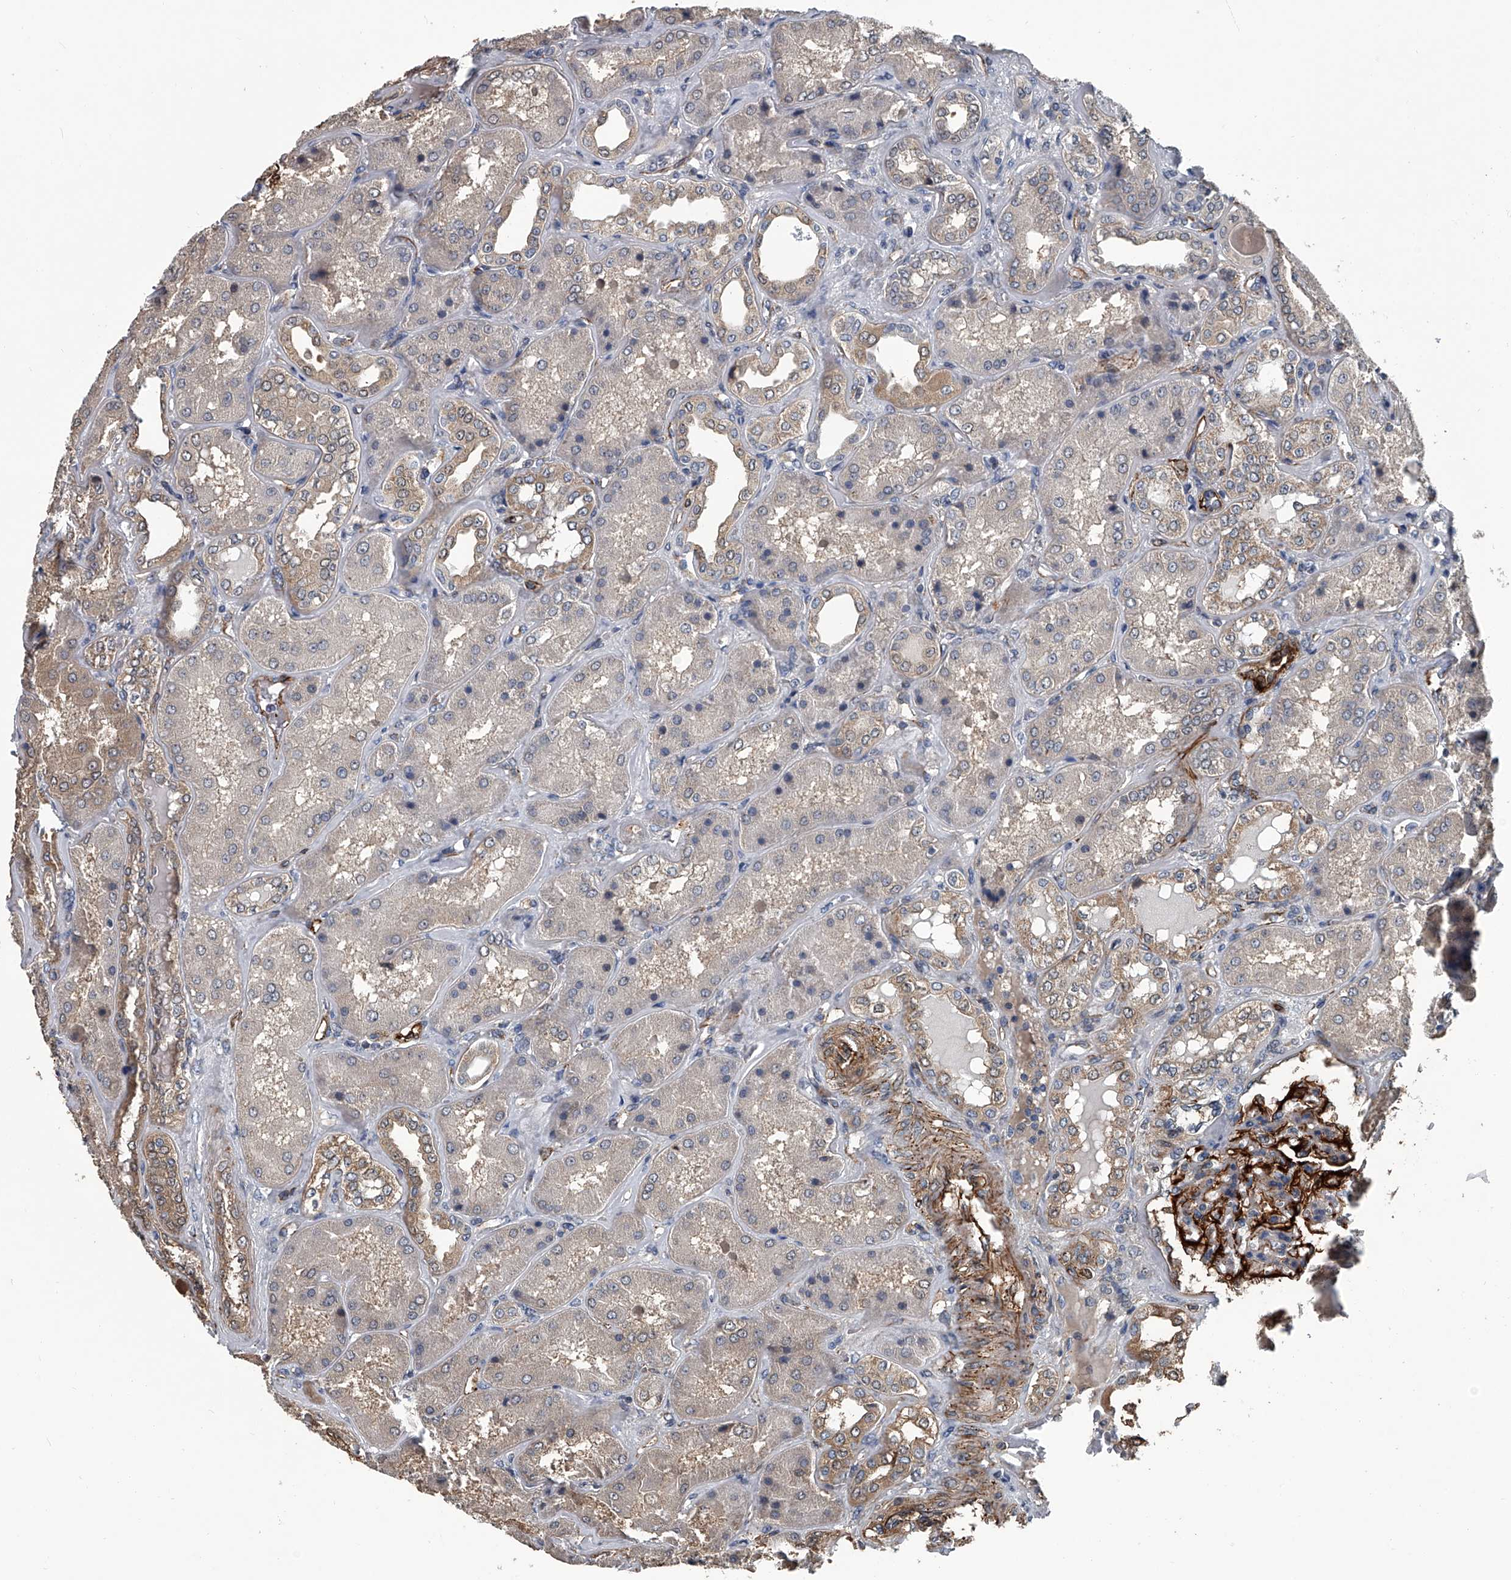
{"staining": {"intensity": "strong", "quantity": "25%-75%", "location": "cytoplasmic/membranous"}, "tissue": "kidney", "cell_type": "Cells in glomeruli", "image_type": "normal", "snomed": [{"axis": "morphology", "description": "Normal tissue, NOS"}, {"axis": "topography", "description": "Kidney"}], "caption": "Cells in glomeruli reveal high levels of strong cytoplasmic/membranous positivity in approximately 25%-75% of cells in normal kidney. The protein is shown in brown color, while the nuclei are stained blue.", "gene": "LDLRAD2", "patient": {"sex": "female", "age": 56}}